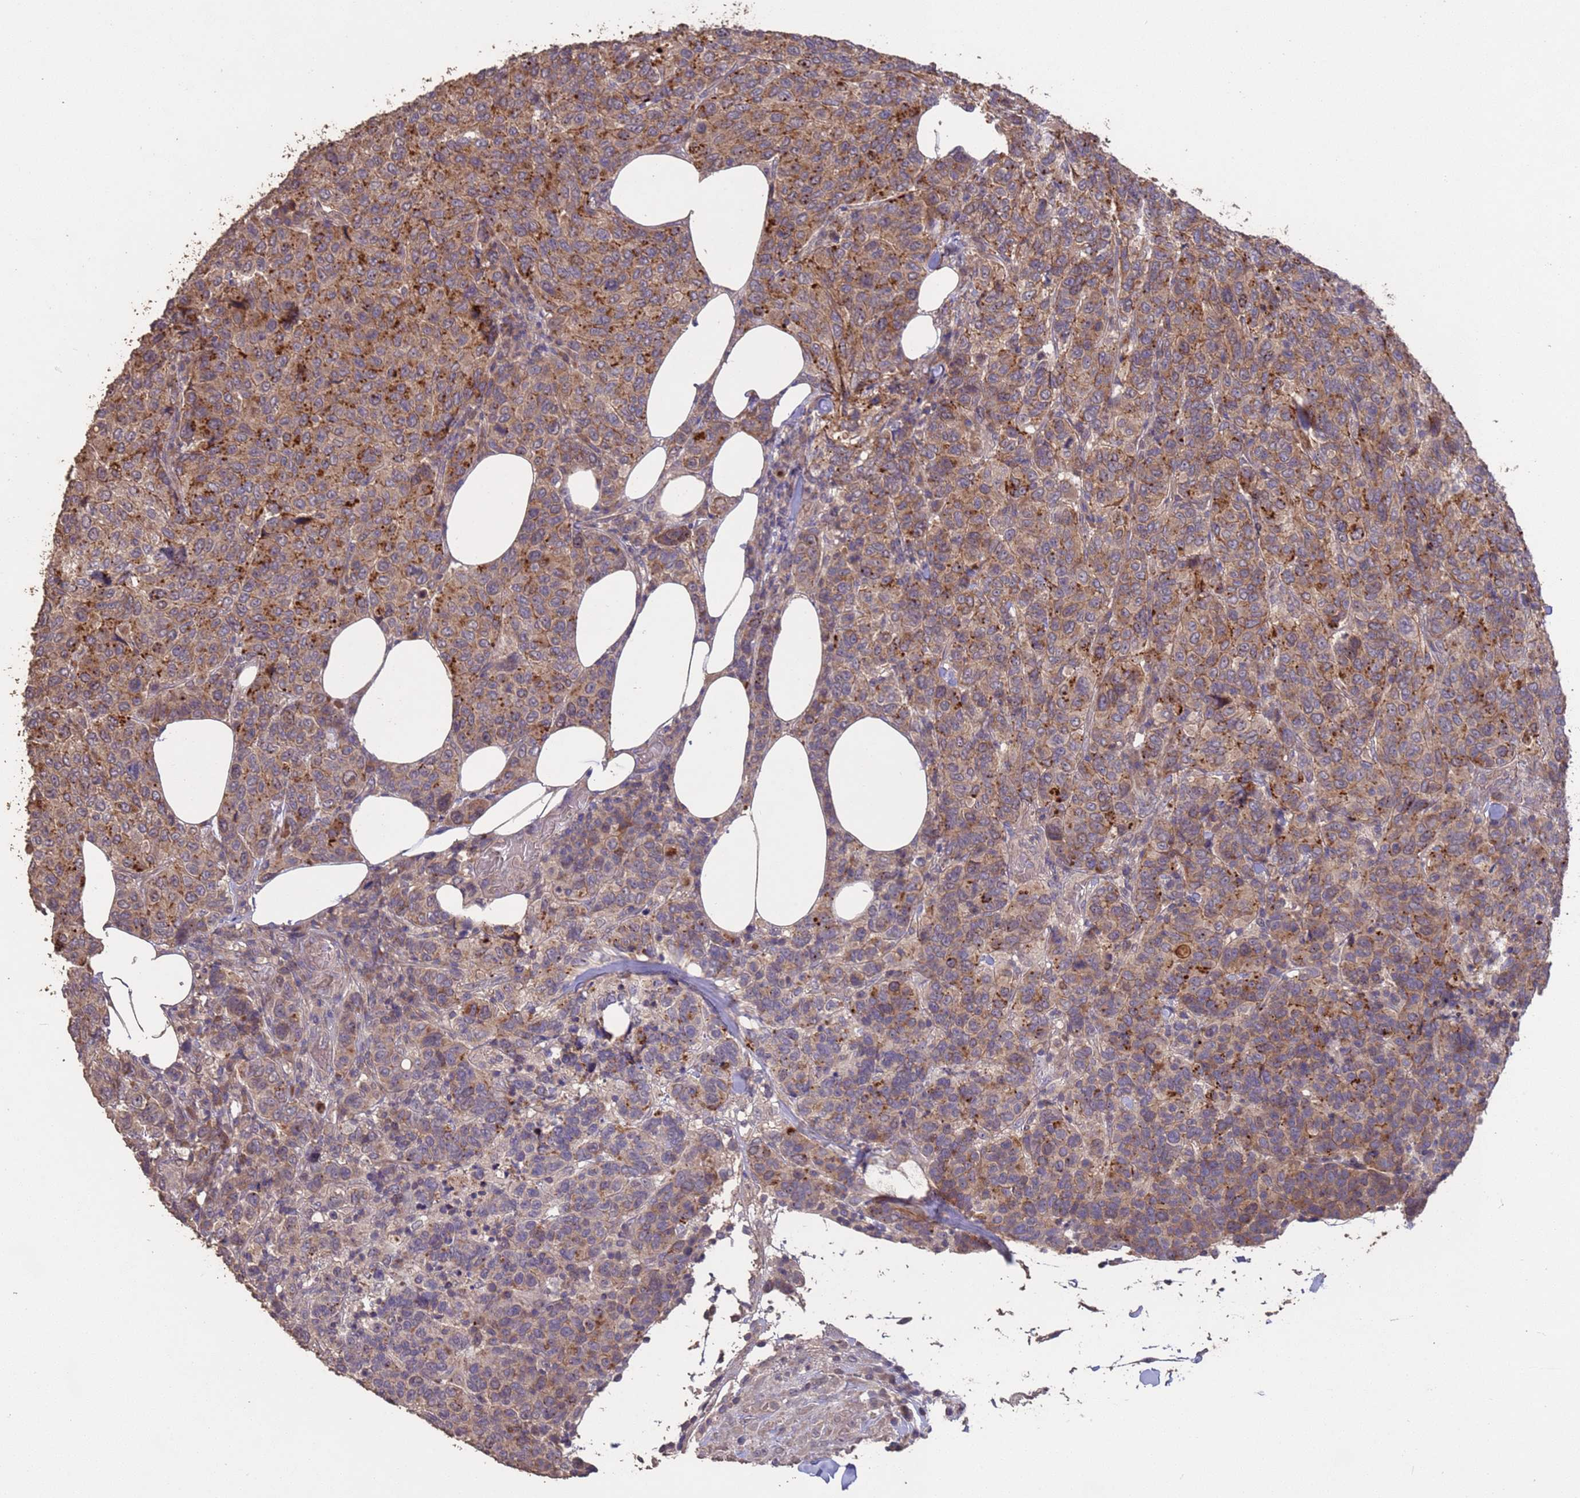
{"staining": {"intensity": "moderate", "quantity": ">75%", "location": "cytoplasmic/membranous"}, "tissue": "breast cancer", "cell_type": "Tumor cells", "image_type": "cancer", "snomed": [{"axis": "morphology", "description": "Duct carcinoma"}, {"axis": "topography", "description": "Breast"}], "caption": "A high-resolution micrograph shows immunohistochemistry (IHC) staining of breast cancer (invasive ductal carcinoma), which reveals moderate cytoplasmic/membranous staining in about >75% of tumor cells. (DAB IHC, brown staining for protein, blue staining for nuclei).", "gene": "SLC9B2", "patient": {"sex": "female", "age": 55}}